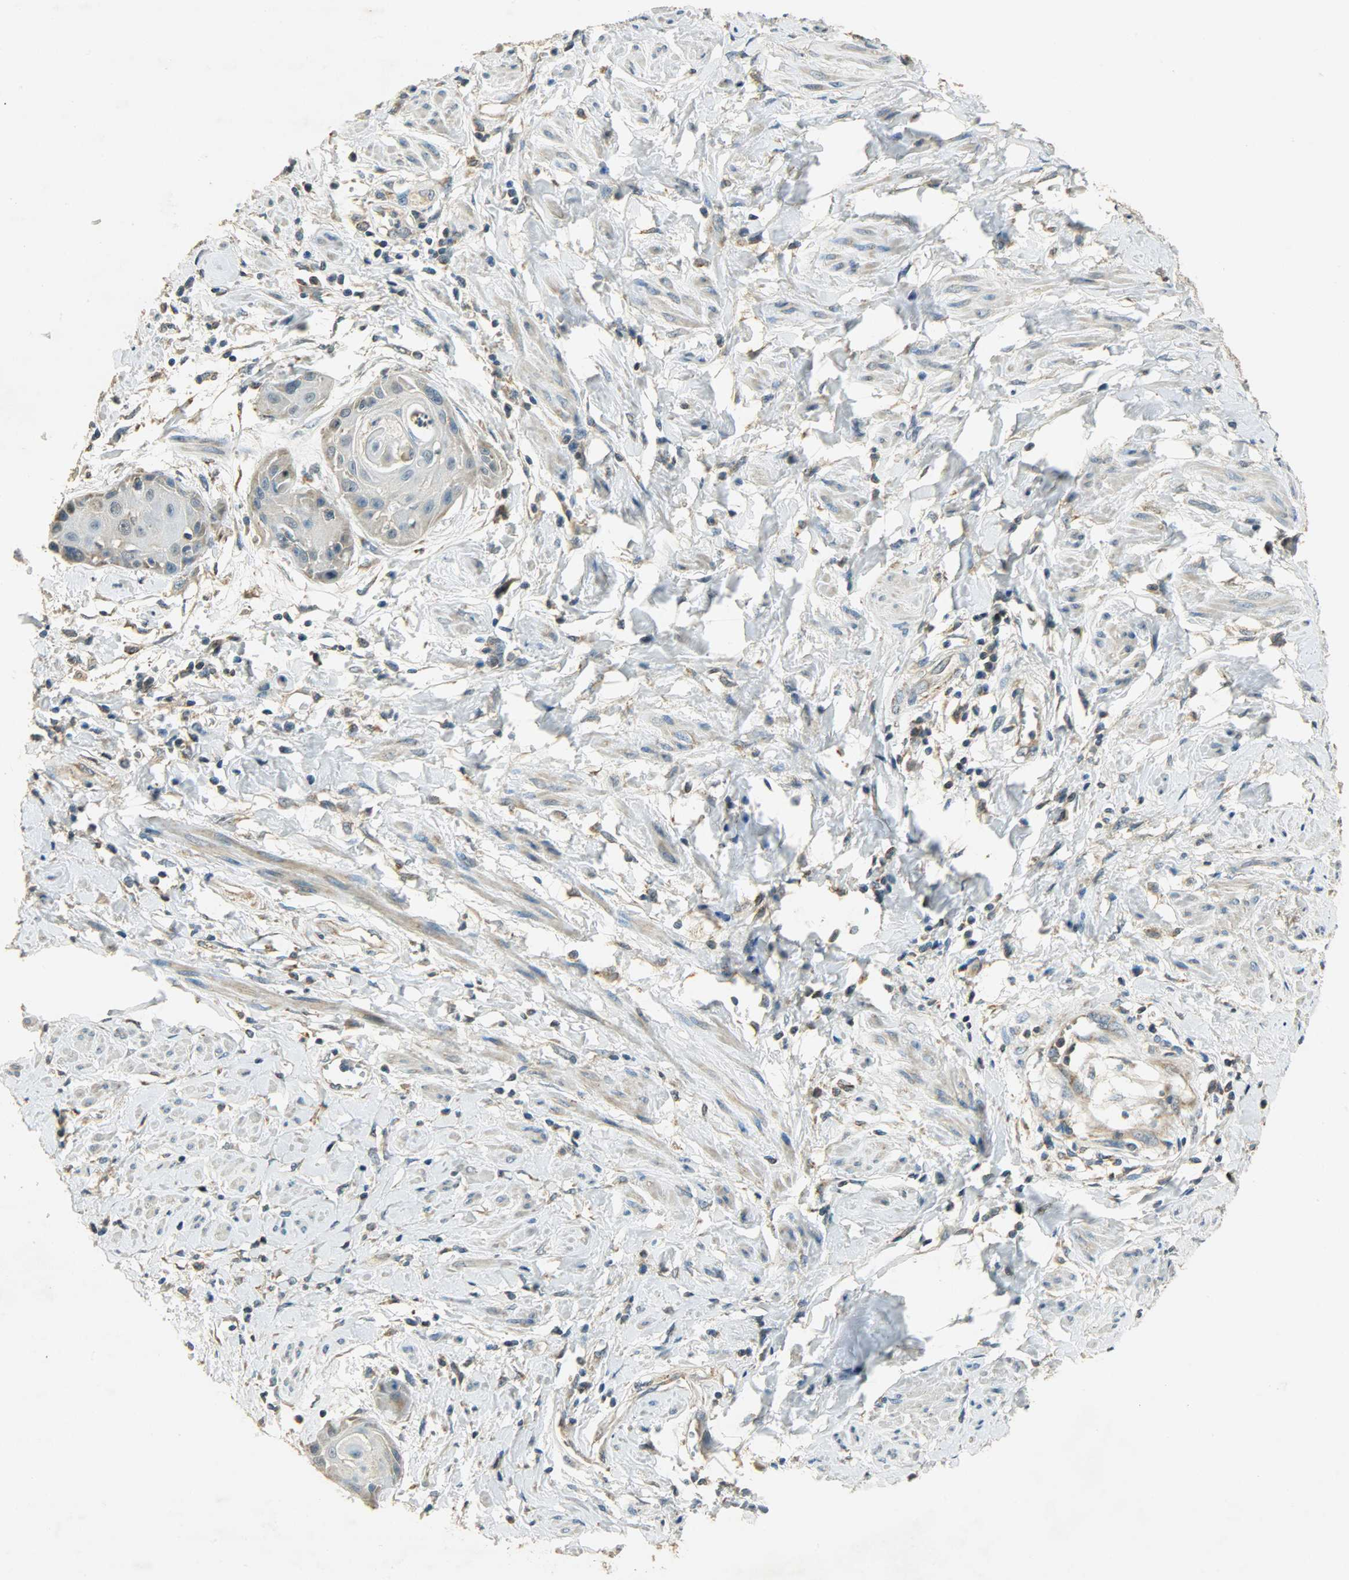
{"staining": {"intensity": "weak", "quantity": "25%-75%", "location": "cytoplasmic/membranous"}, "tissue": "cervical cancer", "cell_type": "Tumor cells", "image_type": "cancer", "snomed": [{"axis": "morphology", "description": "Squamous cell carcinoma, NOS"}, {"axis": "topography", "description": "Cervix"}], "caption": "Cervical squamous cell carcinoma stained for a protein (brown) shows weak cytoplasmic/membranous positive expression in approximately 25%-75% of tumor cells.", "gene": "HDHD5", "patient": {"sex": "female", "age": 57}}